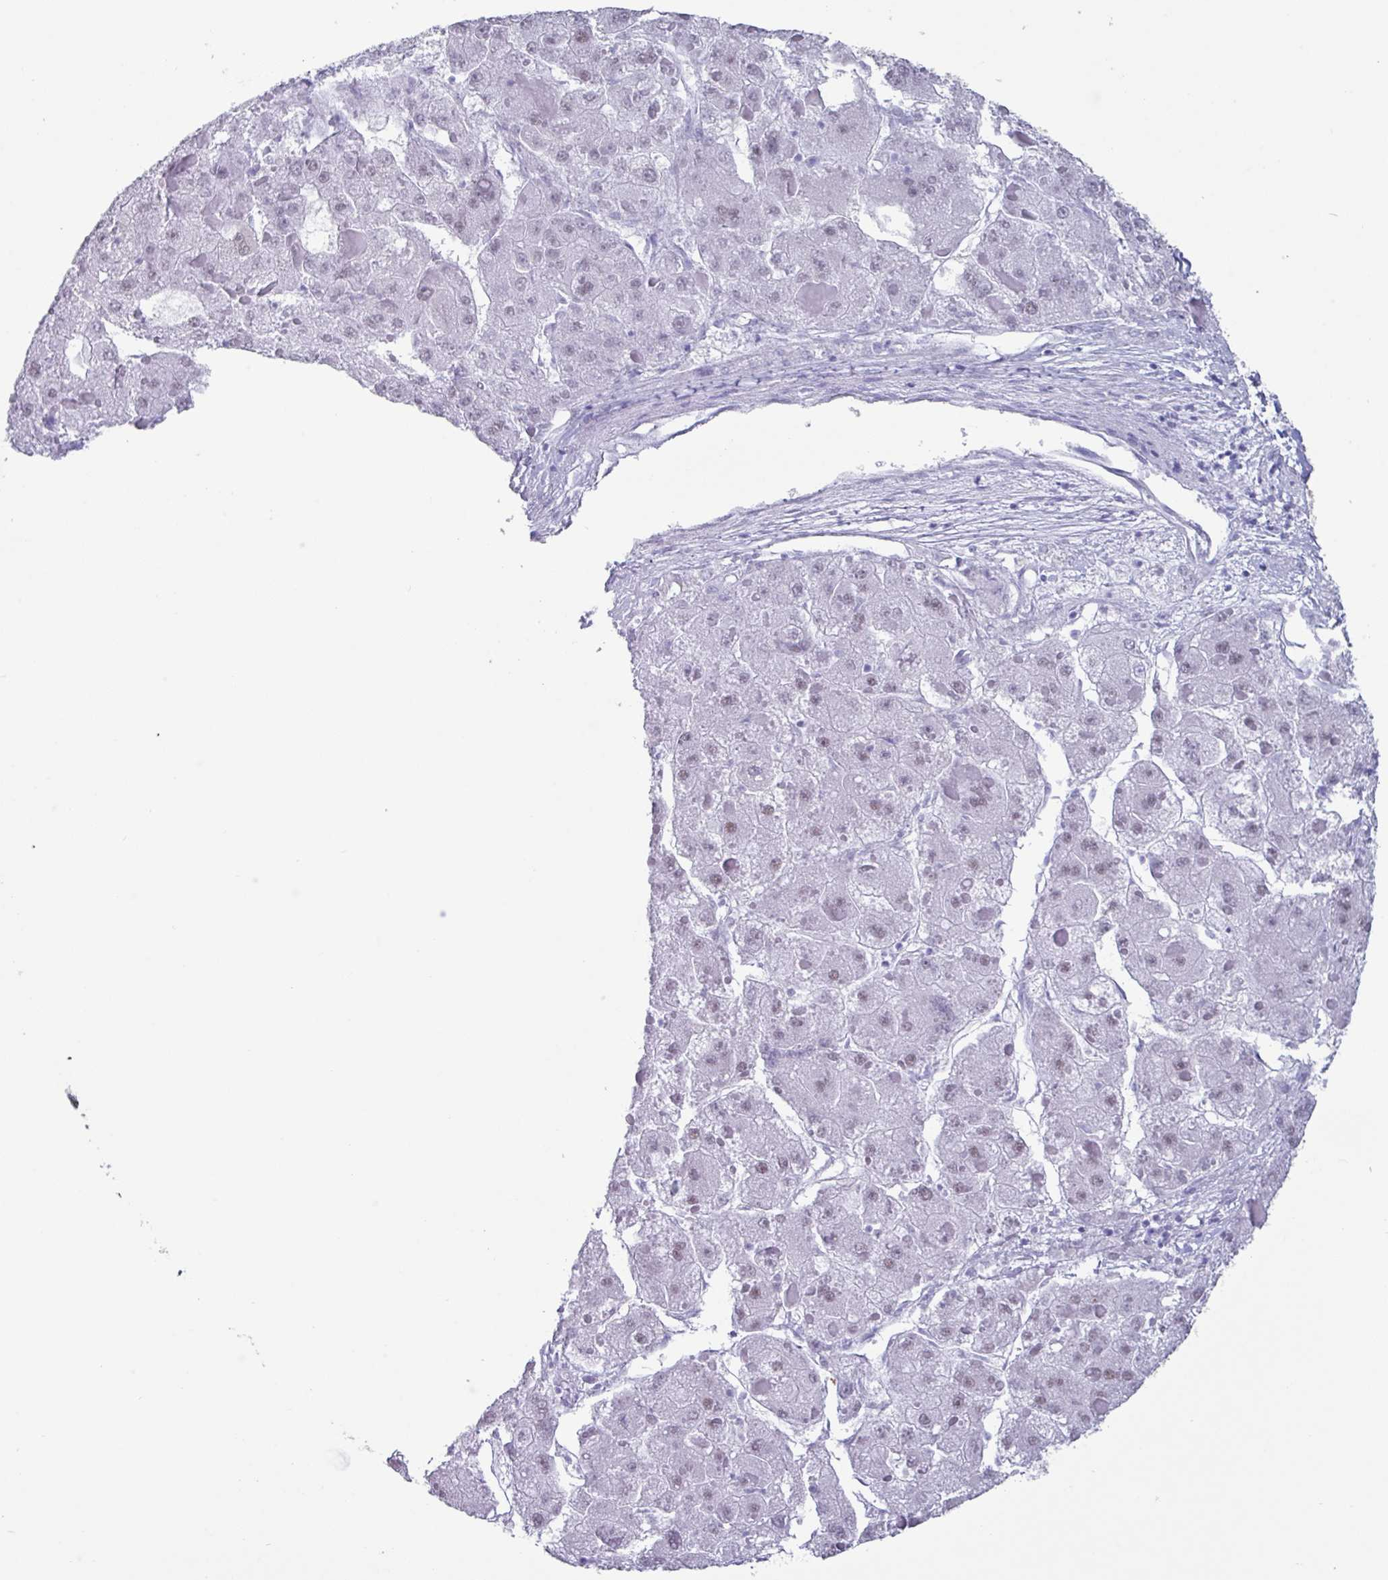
{"staining": {"intensity": "negative", "quantity": "none", "location": "none"}, "tissue": "liver cancer", "cell_type": "Tumor cells", "image_type": "cancer", "snomed": [{"axis": "morphology", "description": "Carcinoma, Hepatocellular, NOS"}, {"axis": "topography", "description": "Liver"}], "caption": "This micrograph is of liver cancer (hepatocellular carcinoma) stained with immunohistochemistry (IHC) to label a protein in brown with the nuclei are counter-stained blue. There is no expression in tumor cells.", "gene": "PUF60", "patient": {"sex": "female", "age": 73}}